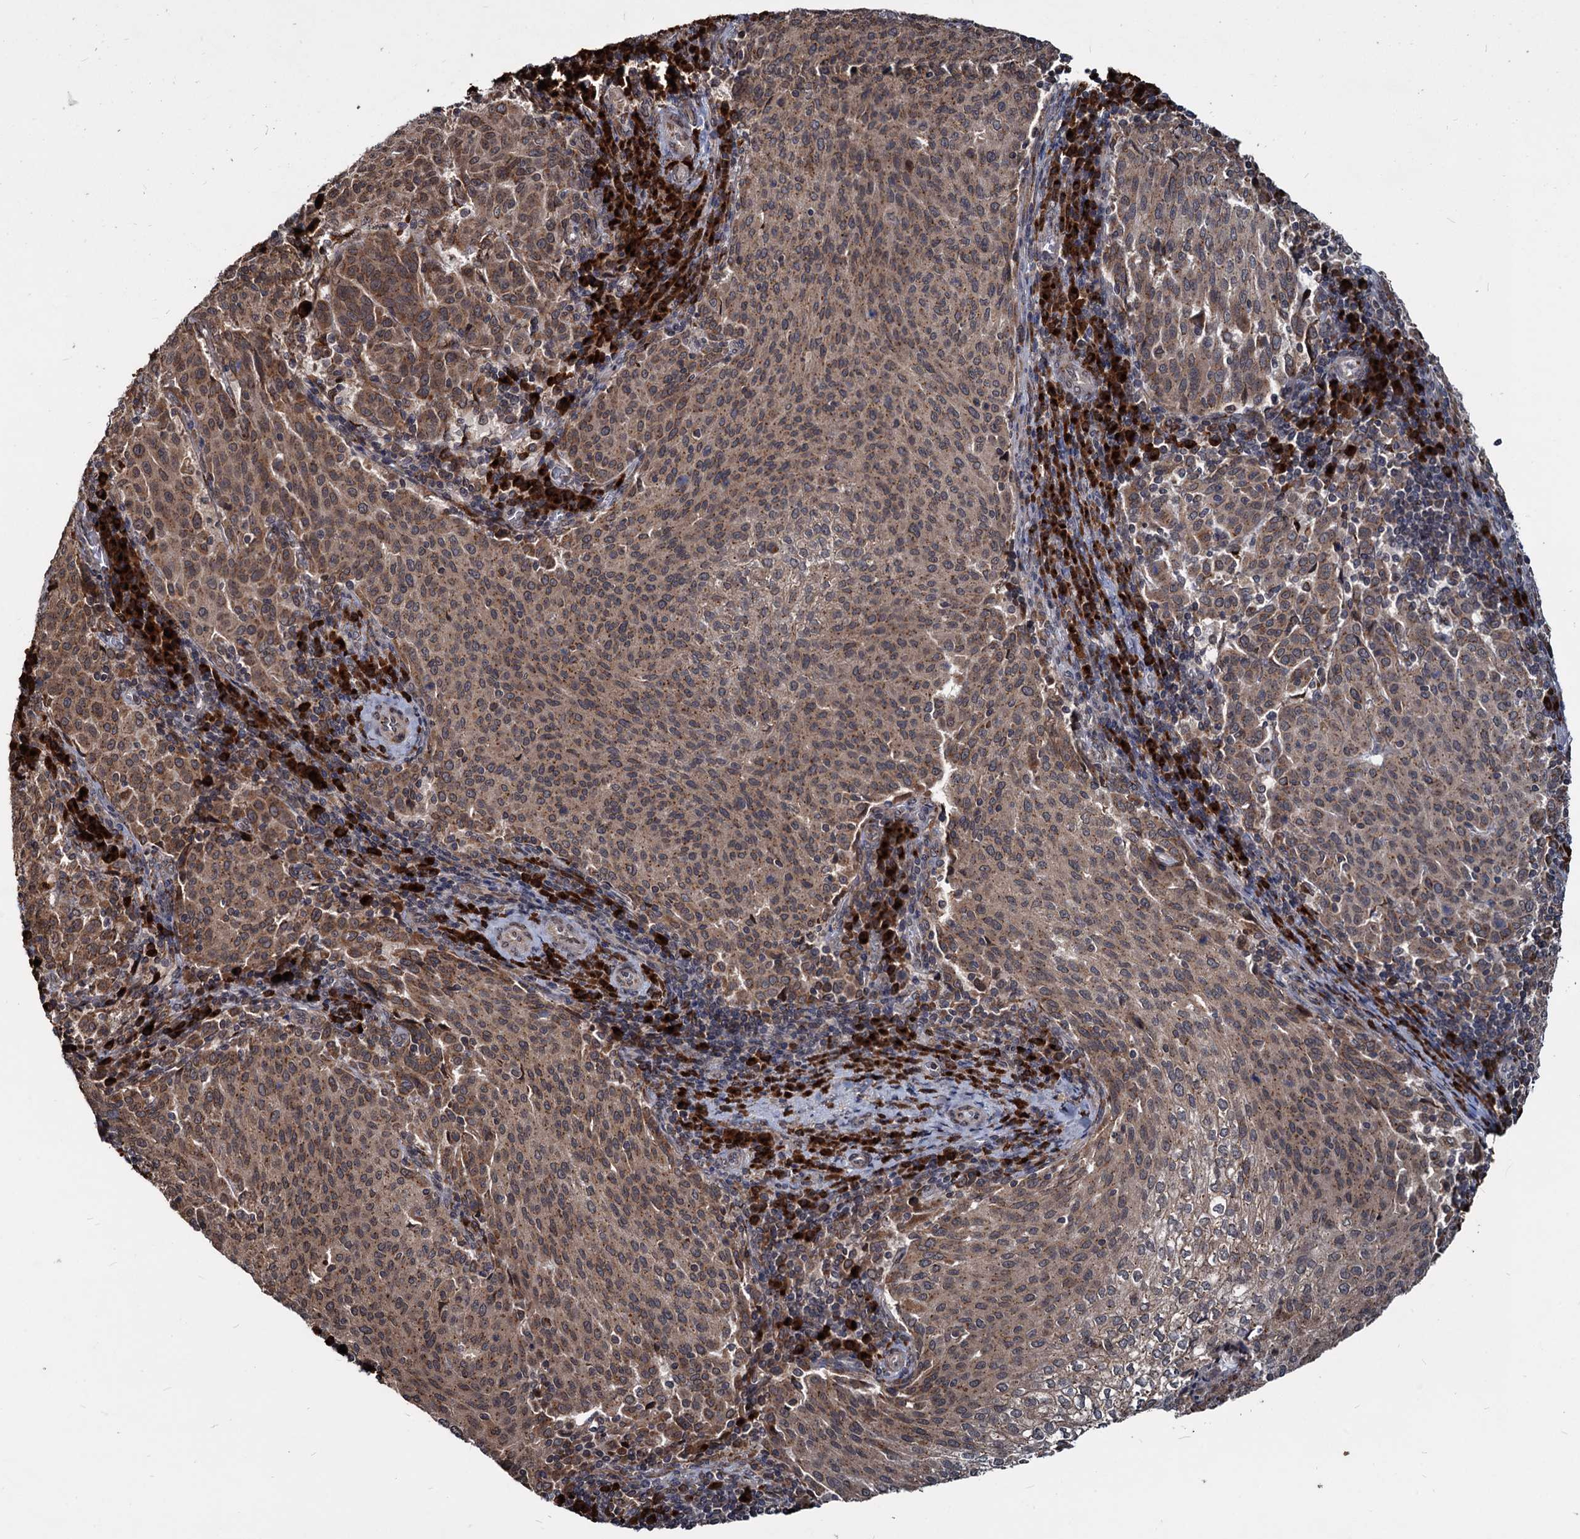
{"staining": {"intensity": "moderate", "quantity": "25%-75%", "location": "cytoplasmic/membranous"}, "tissue": "cervical cancer", "cell_type": "Tumor cells", "image_type": "cancer", "snomed": [{"axis": "morphology", "description": "Squamous cell carcinoma, NOS"}, {"axis": "topography", "description": "Cervix"}], "caption": "The histopathology image reveals staining of cervical cancer, revealing moderate cytoplasmic/membranous protein expression (brown color) within tumor cells.", "gene": "SAAL1", "patient": {"sex": "female", "age": 46}}